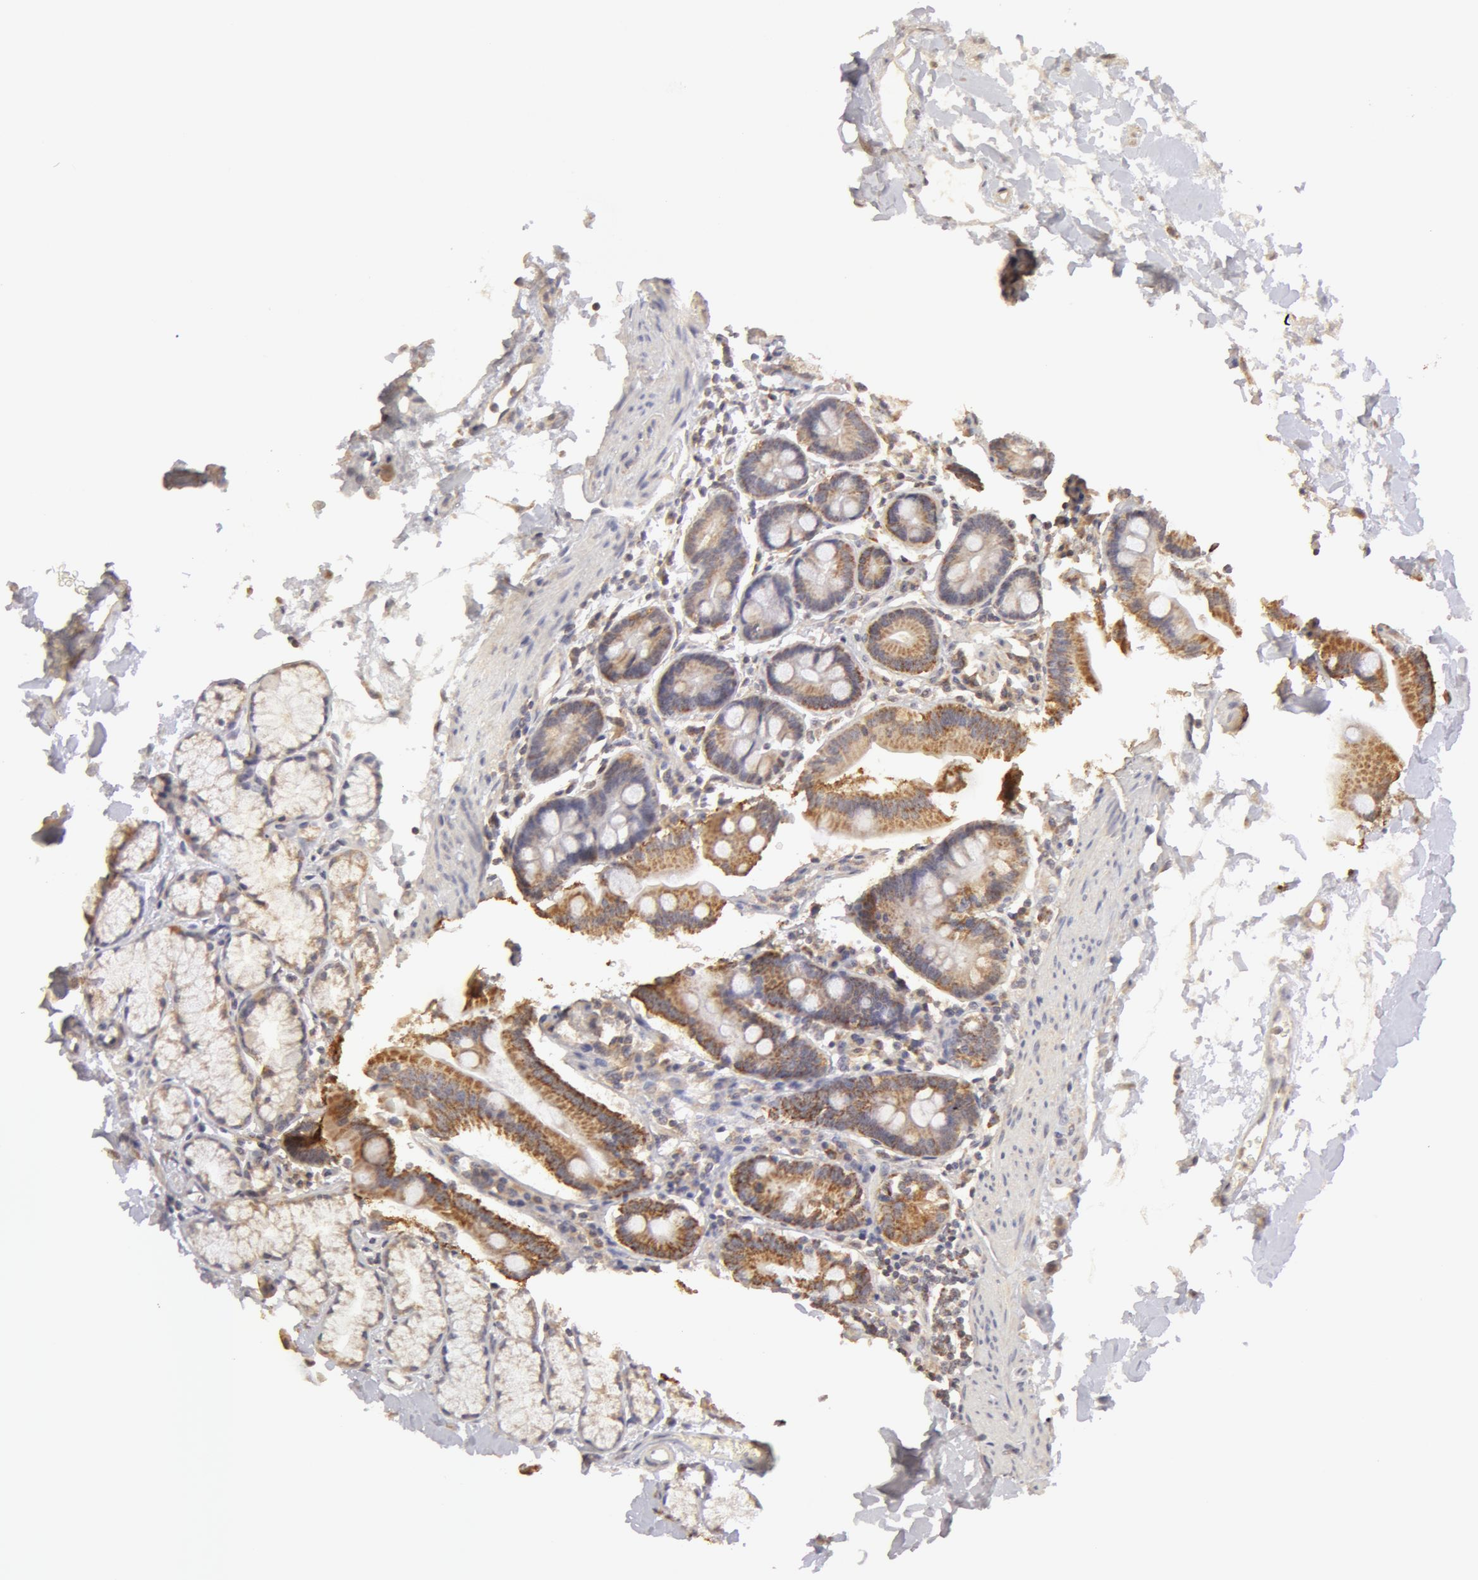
{"staining": {"intensity": "weak", "quantity": ">75%", "location": "cytoplasmic/membranous"}, "tissue": "duodenum", "cell_type": "Glandular cells", "image_type": "normal", "snomed": [{"axis": "morphology", "description": "Normal tissue, NOS"}, {"axis": "topography", "description": "Duodenum"}], "caption": "A high-resolution histopathology image shows immunohistochemistry (IHC) staining of unremarkable duodenum, which reveals weak cytoplasmic/membranous expression in about >75% of glandular cells. The staining is performed using DAB (3,3'-diaminobenzidine) brown chromogen to label protein expression. The nuclei are counter-stained blue using hematoxylin.", "gene": "ADPRH", "patient": {"sex": "female", "age": 77}}